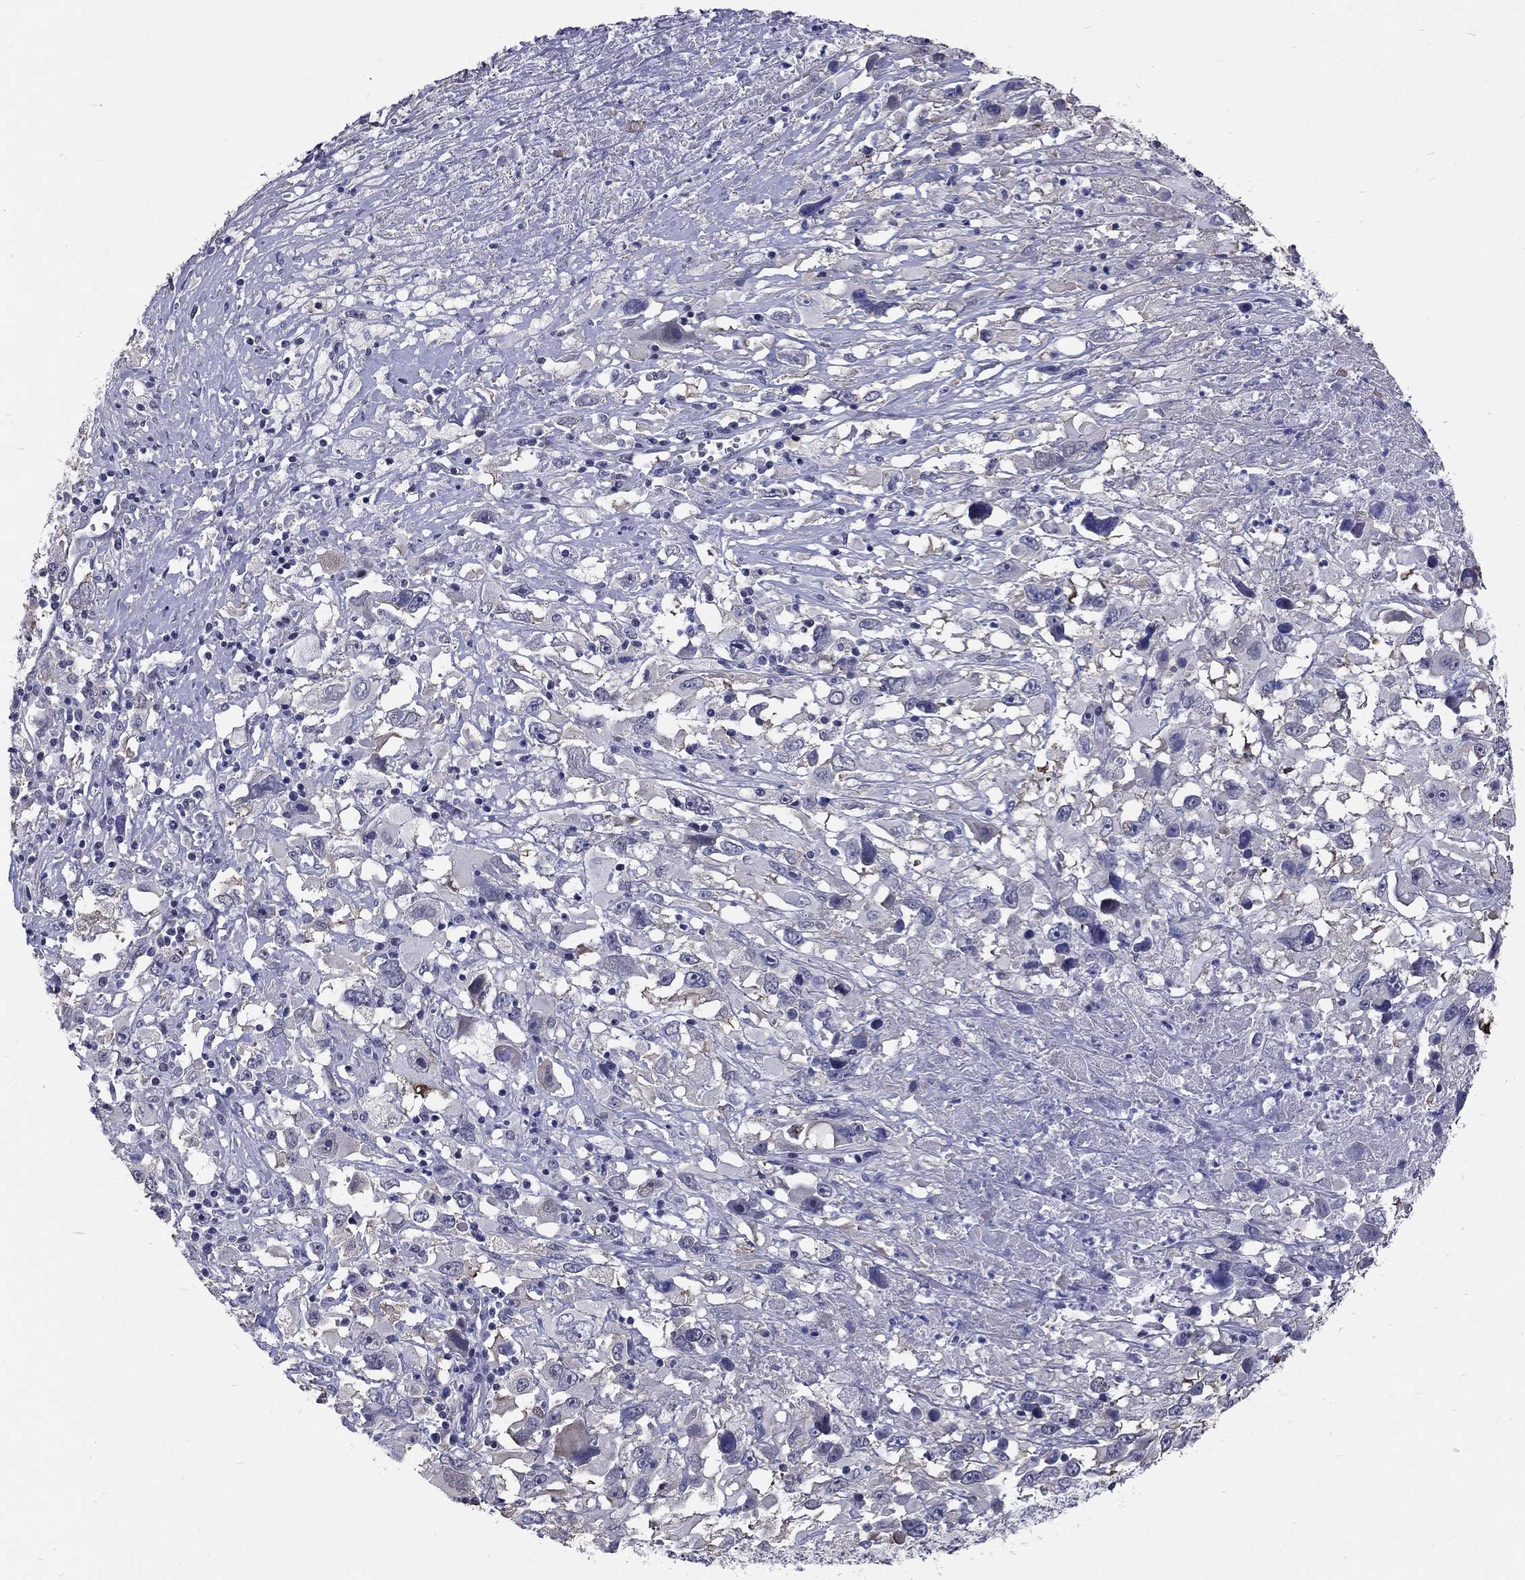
{"staining": {"intensity": "negative", "quantity": "none", "location": "none"}, "tissue": "melanoma", "cell_type": "Tumor cells", "image_type": "cancer", "snomed": [{"axis": "morphology", "description": "Malignant melanoma, Metastatic site"}, {"axis": "topography", "description": "Soft tissue"}], "caption": "The micrograph displays no staining of tumor cells in malignant melanoma (metastatic site). (DAB (3,3'-diaminobenzidine) immunohistochemistry (IHC) visualized using brightfield microscopy, high magnification).", "gene": "GJB4", "patient": {"sex": "male", "age": 50}}